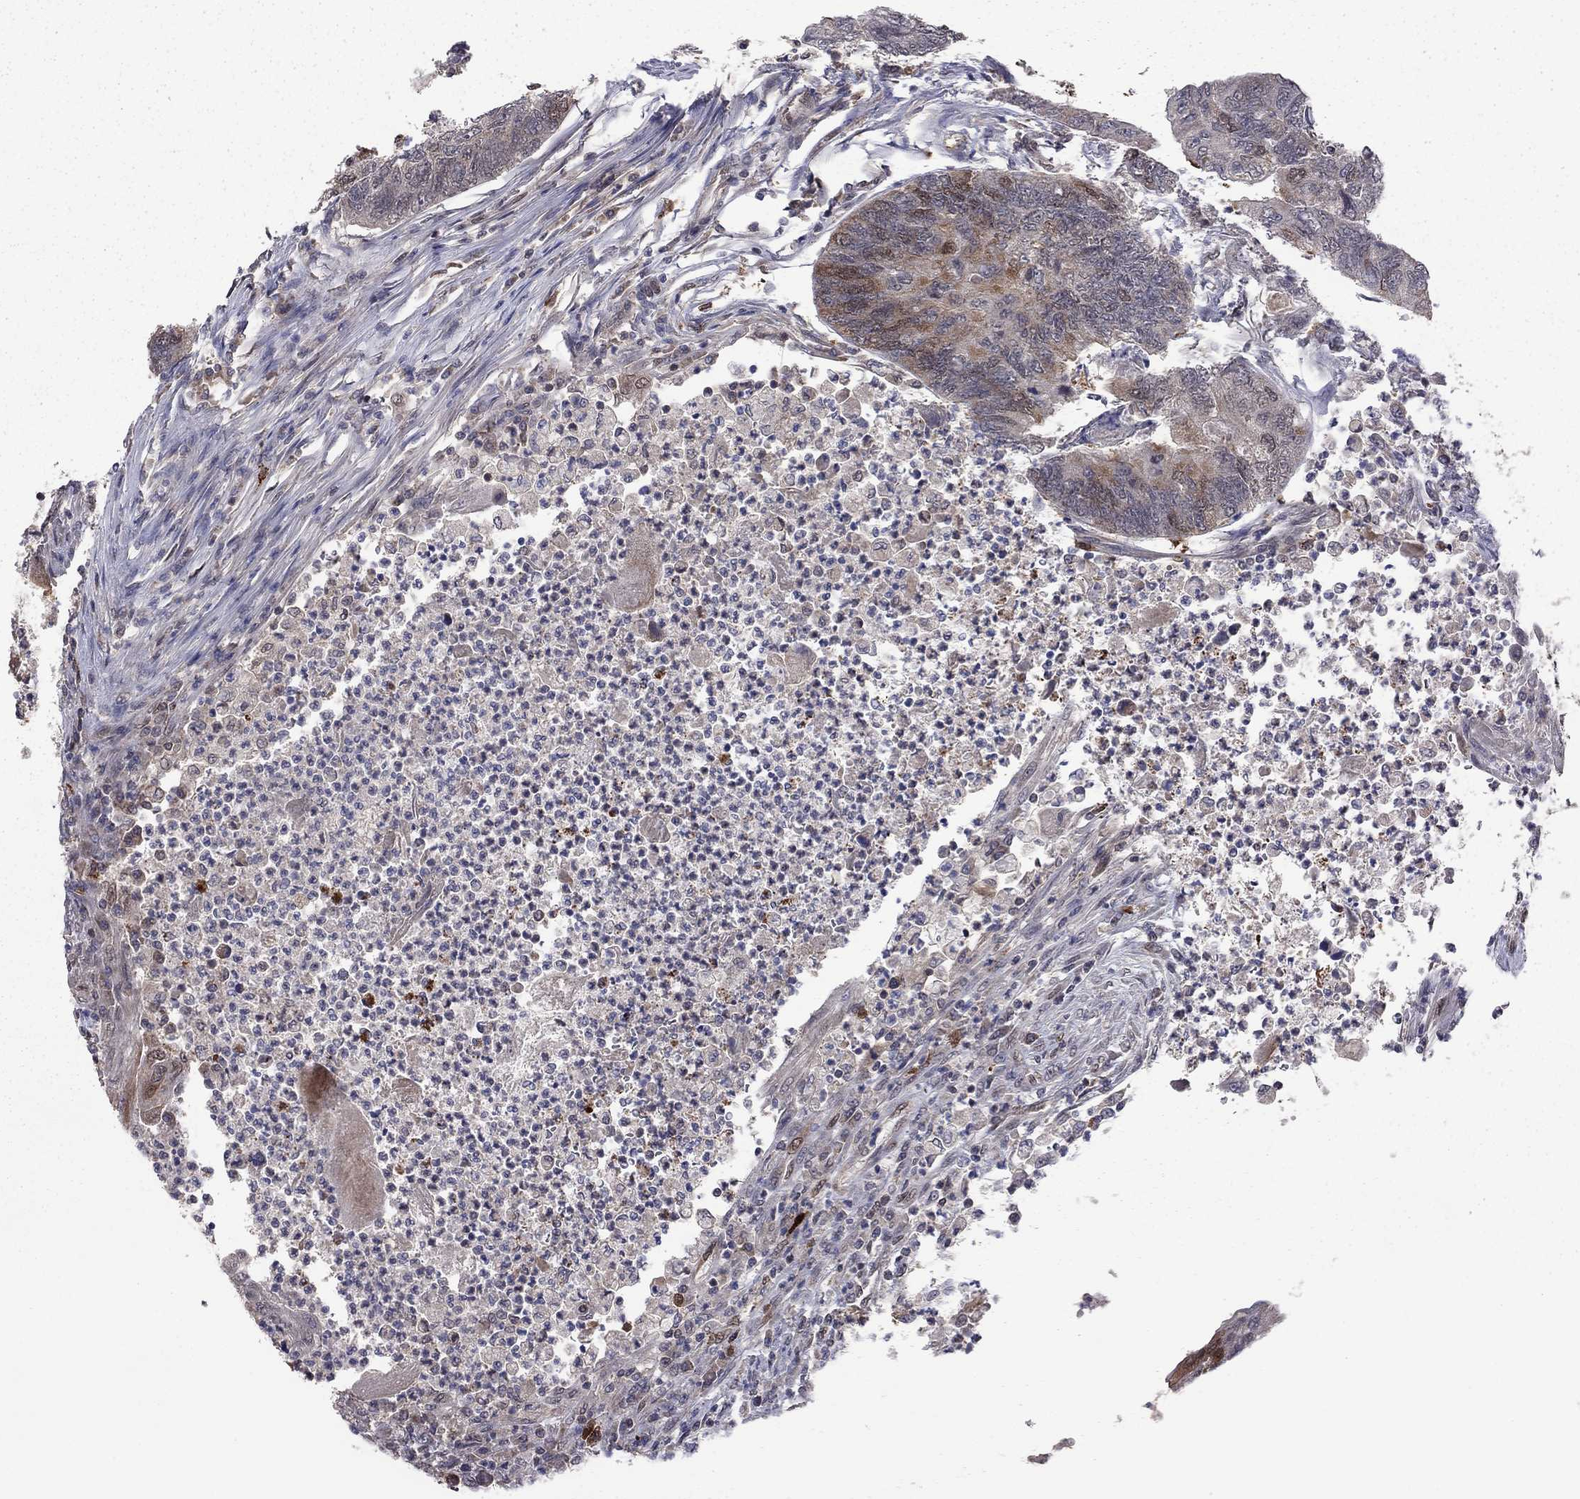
{"staining": {"intensity": "strong", "quantity": "25%-75%", "location": "cytoplasmic/membranous"}, "tissue": "colorectal cancer", "cell_type": "Tumor cells", "image_type": "cancer", "snomed": [{"axis": "morphology", "description": "Adenocarcinoma, NOS"}, {"axis": "topography", "description": "Colon"}], "caption": "High-power microscopy captured an IHC image of colorectal cancer (adenocarcinoma), revealing strong cytoplasmic/membranous positivity in approximately 25%-75% of tumor cells. (IHC, brightfield microscopy, high magnification).", "gene": "GPAA1", "patient": {"sex": "female", "age": 67}}